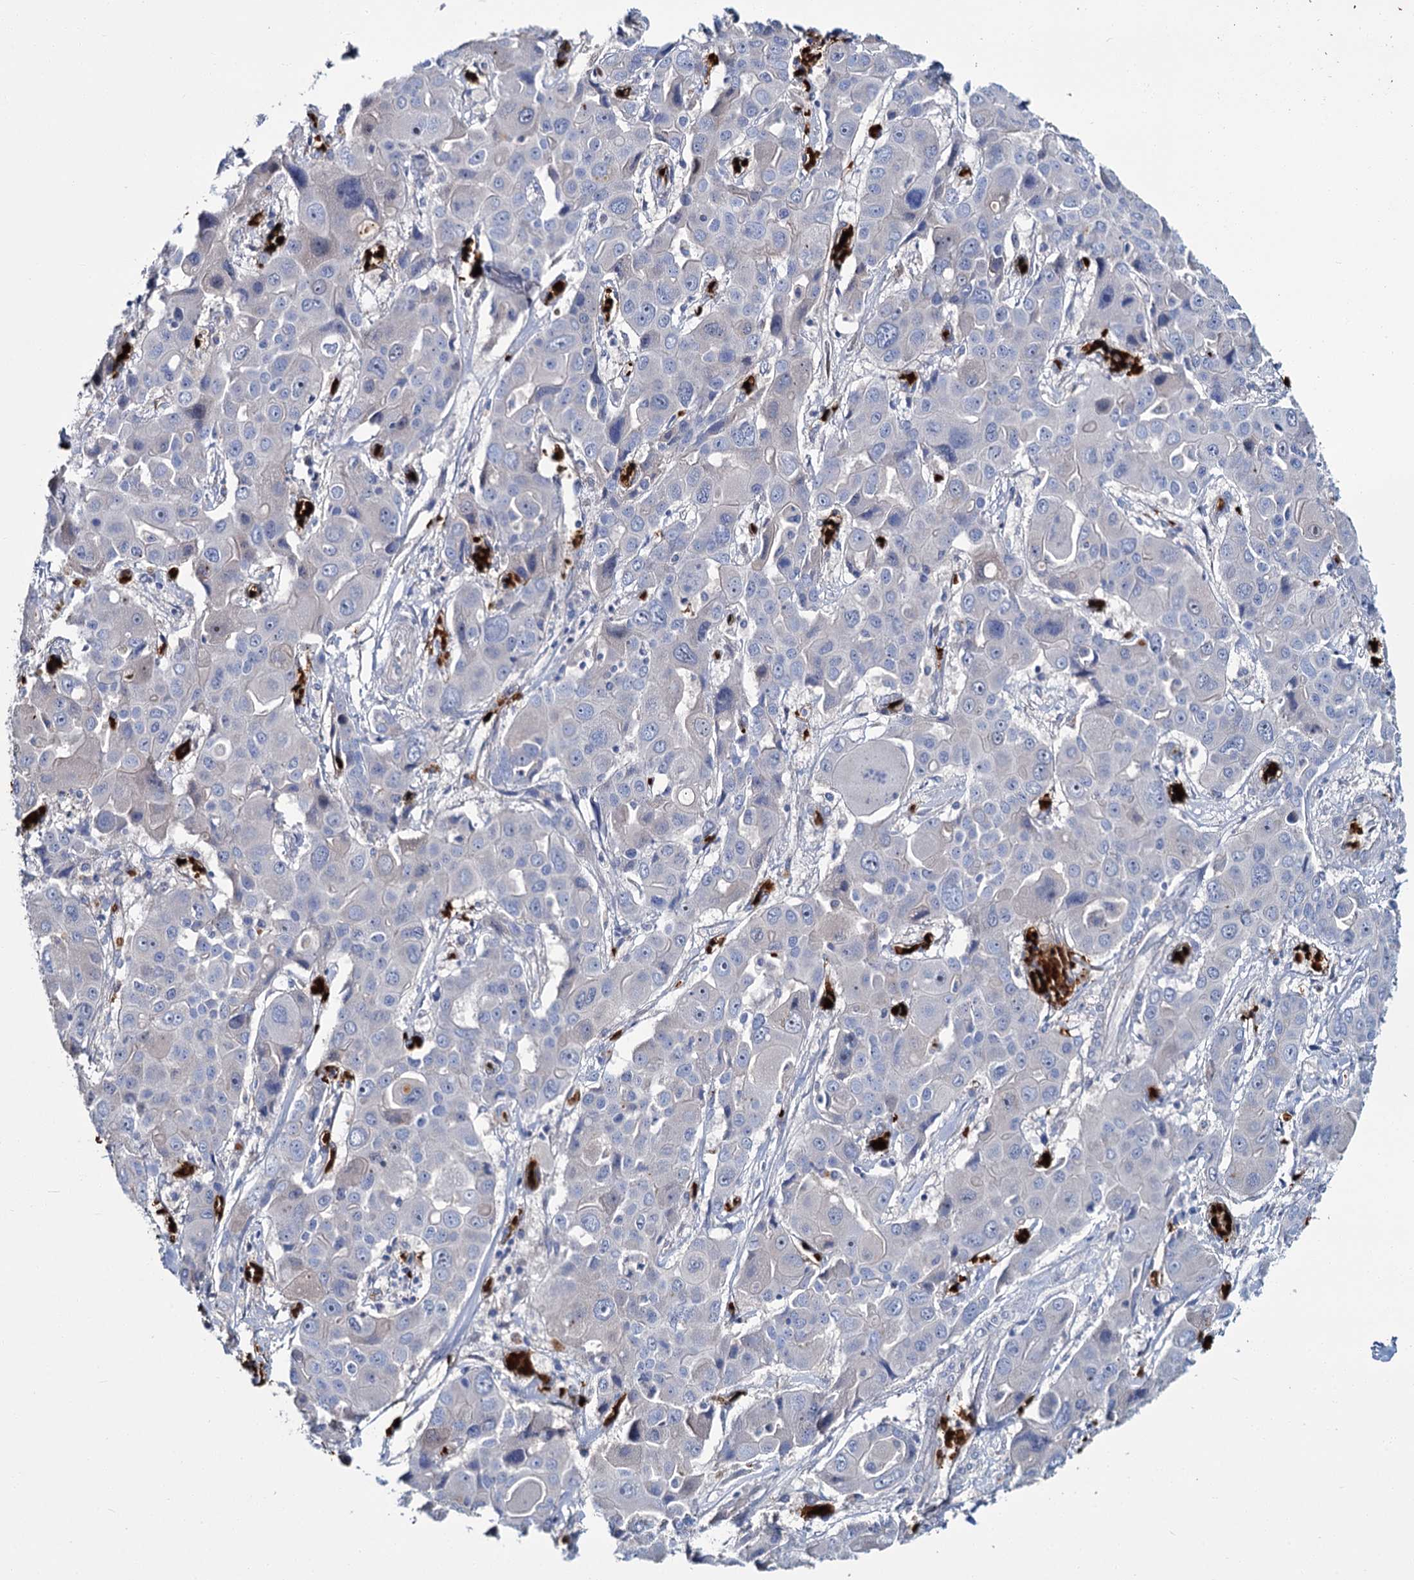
{"staining": {"intensity": "negative", "quantity": "none", "location": "none"}, "tissue": "liver cancer", "cell_type": "Tumor cells", "image_type": "cancer", "snomed": [{"axis": "morphology", "description": "Cholangiocarcinoma"}, {"axis": "topography", "description": "Liver"}], "caption": "Micrograph shows no significant protein staining in tumor cells of cholangiocarcinoma (liver). The staining was performed using DAB to visualize the protein expression in brown, while the nuclei were stained in blue with hematoxylin (Magnification: 20x).", "gene": "ATG2A", "patient": {"sex": "male", "age": 67}}